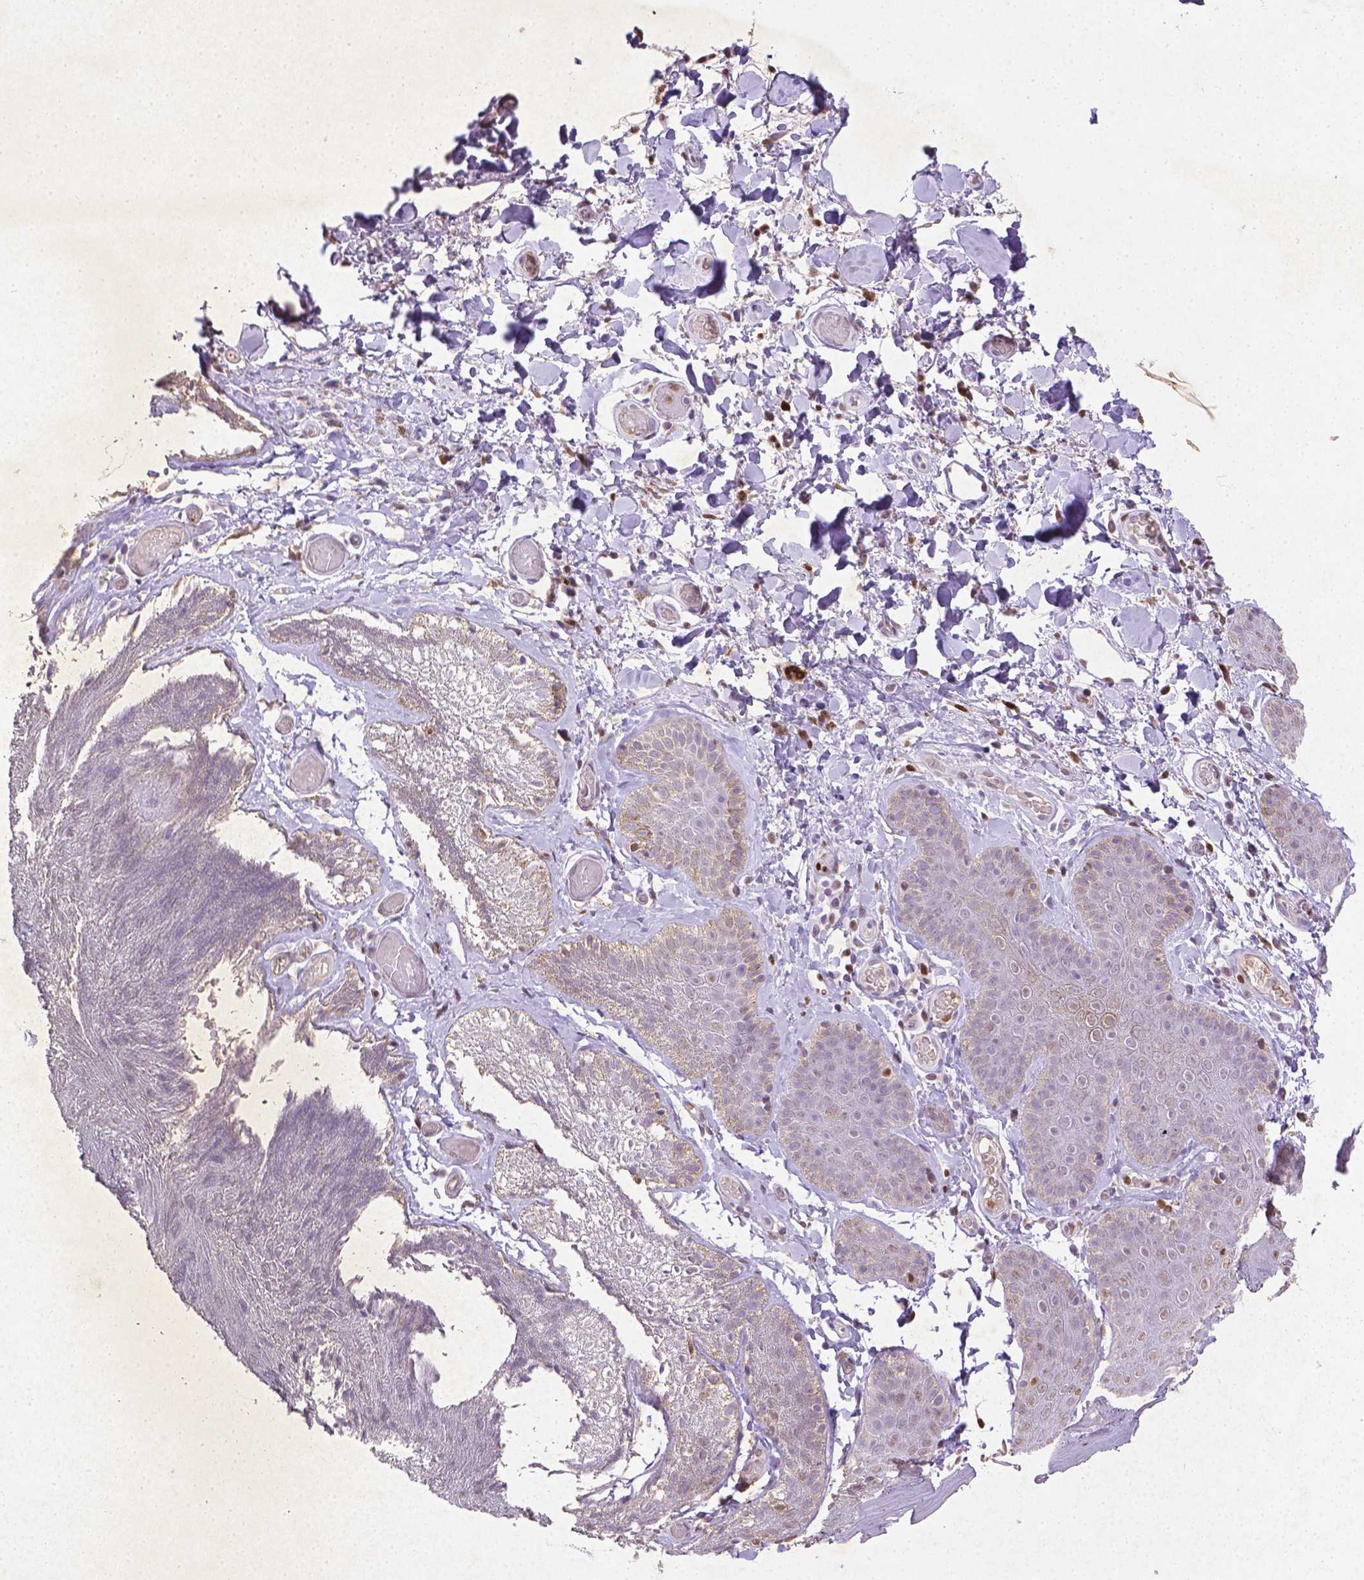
{"staining": {"intensity": "moderate", "quantity": ">75%", "location": "cytoplasmic/membranous,nuclear"}, "tissue": "skin", "cell_type": "Epidermal cells", "image_type": "normal", "snomed": [{"axis": "morphology", "description": "Normal tissue, NOS"}, {"axis": "topography", "description": "Anal"}], "caption": "Immunohistochemical staining of unremarkable skin reveals >75% levels of moderate cytoplasmic/membranous,nuclear protein staining in approximately >75% of epidermal cells.", "gene": "CDKN1A", "patient": {"sex": "male", "age": 53}}